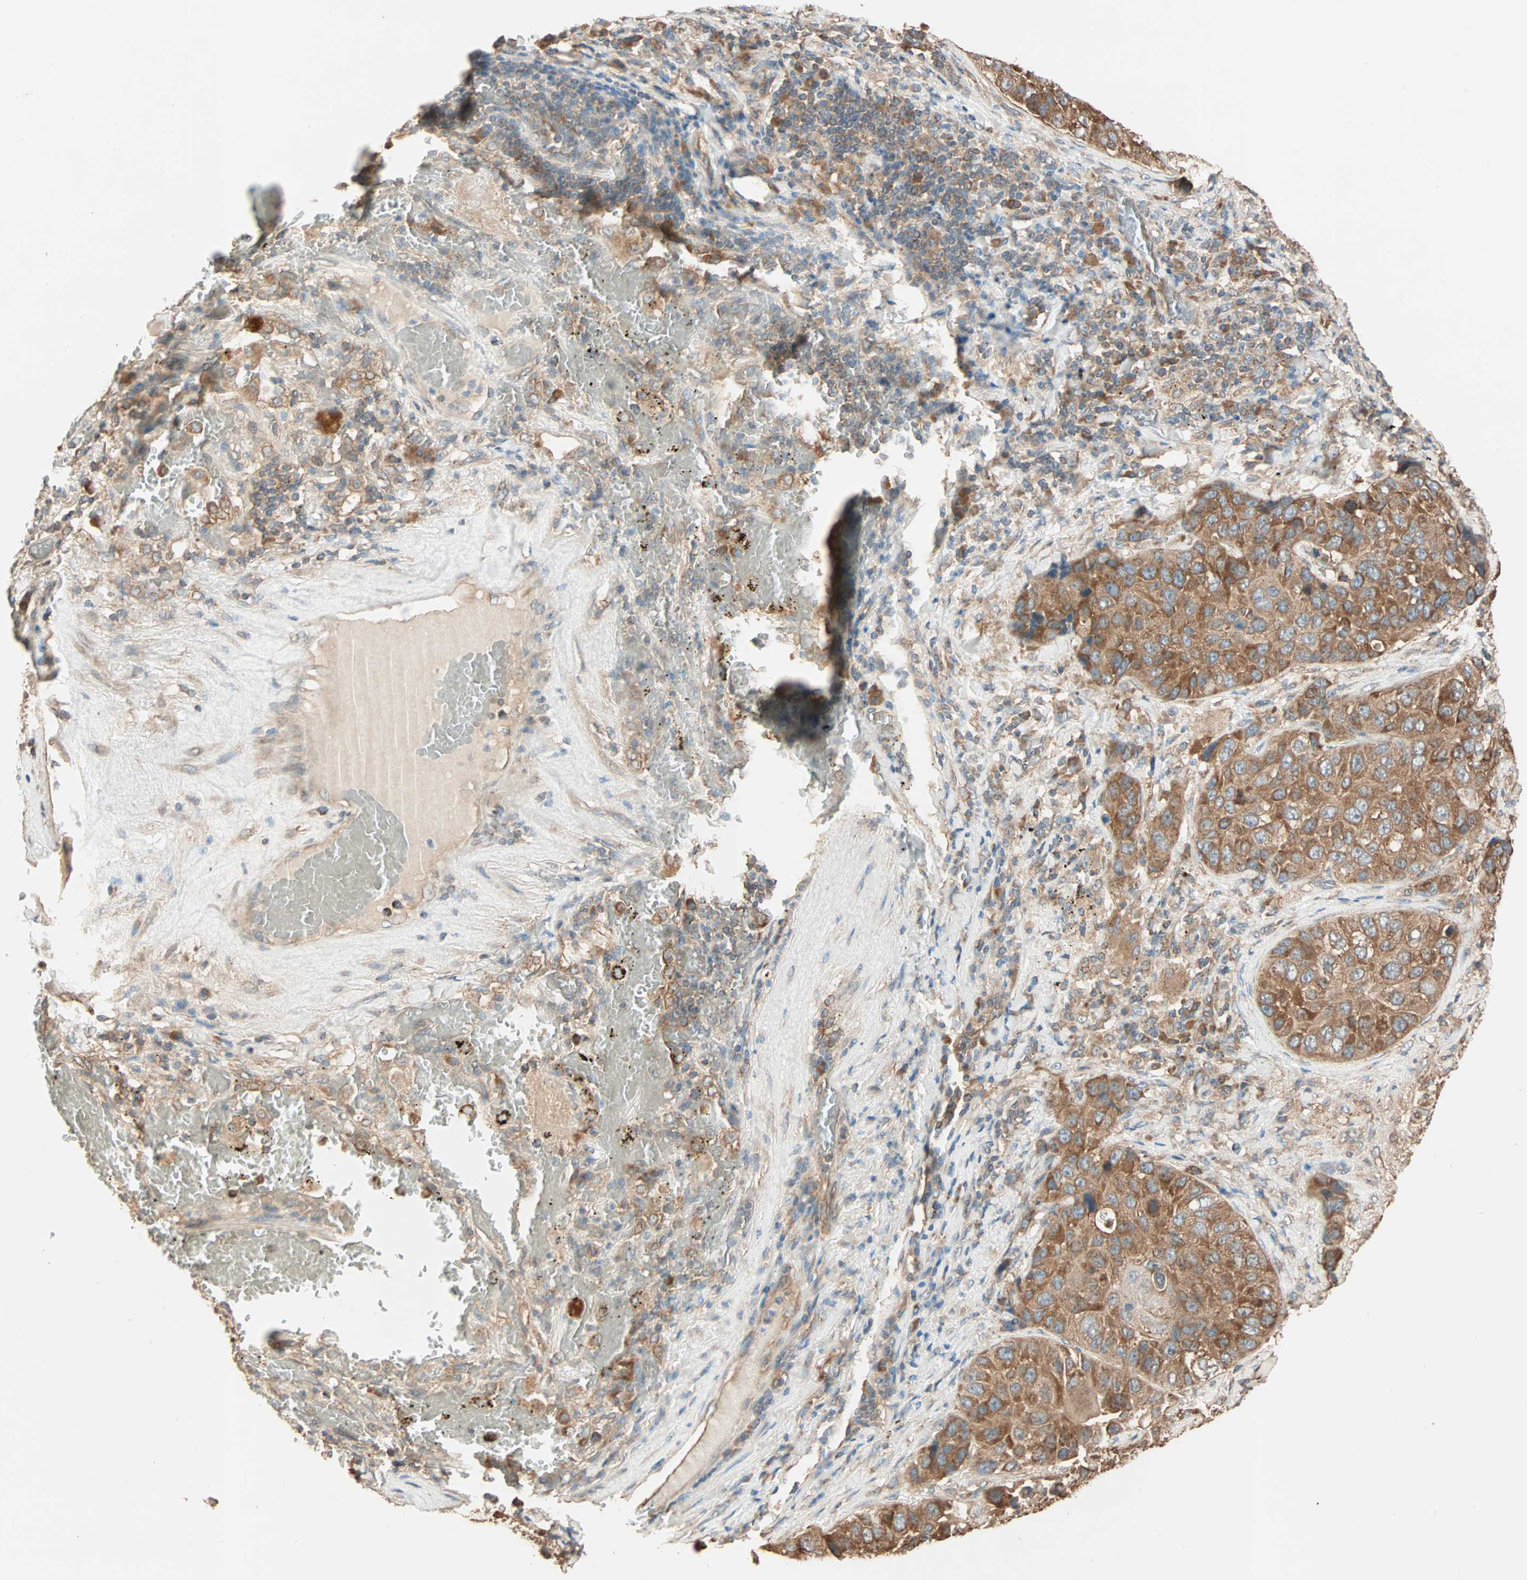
{"staining": {"intensity": "strong", "quantity": ">75%", "location": "cytoplasmic/membranous"}, "tissue": "lung cancer", "cell_type": "Tumor cells", "image_type": "cancer", "snomed": [{"axis": "morphology", "description": "Squamous cell carcinoma, NOS"}, {"axis": "topography", "description": "Lung"}], "caption": "DAB (3,3'-diaminobenzidine) immunohistochemical staining of human lung squamous cell carcinoma shows strong cytoplasmic/membranous protein positivity in approximately >75% of tumor cells.", "gene": "EIF4G2", "patient": {"sex": "male", "age": 57}}